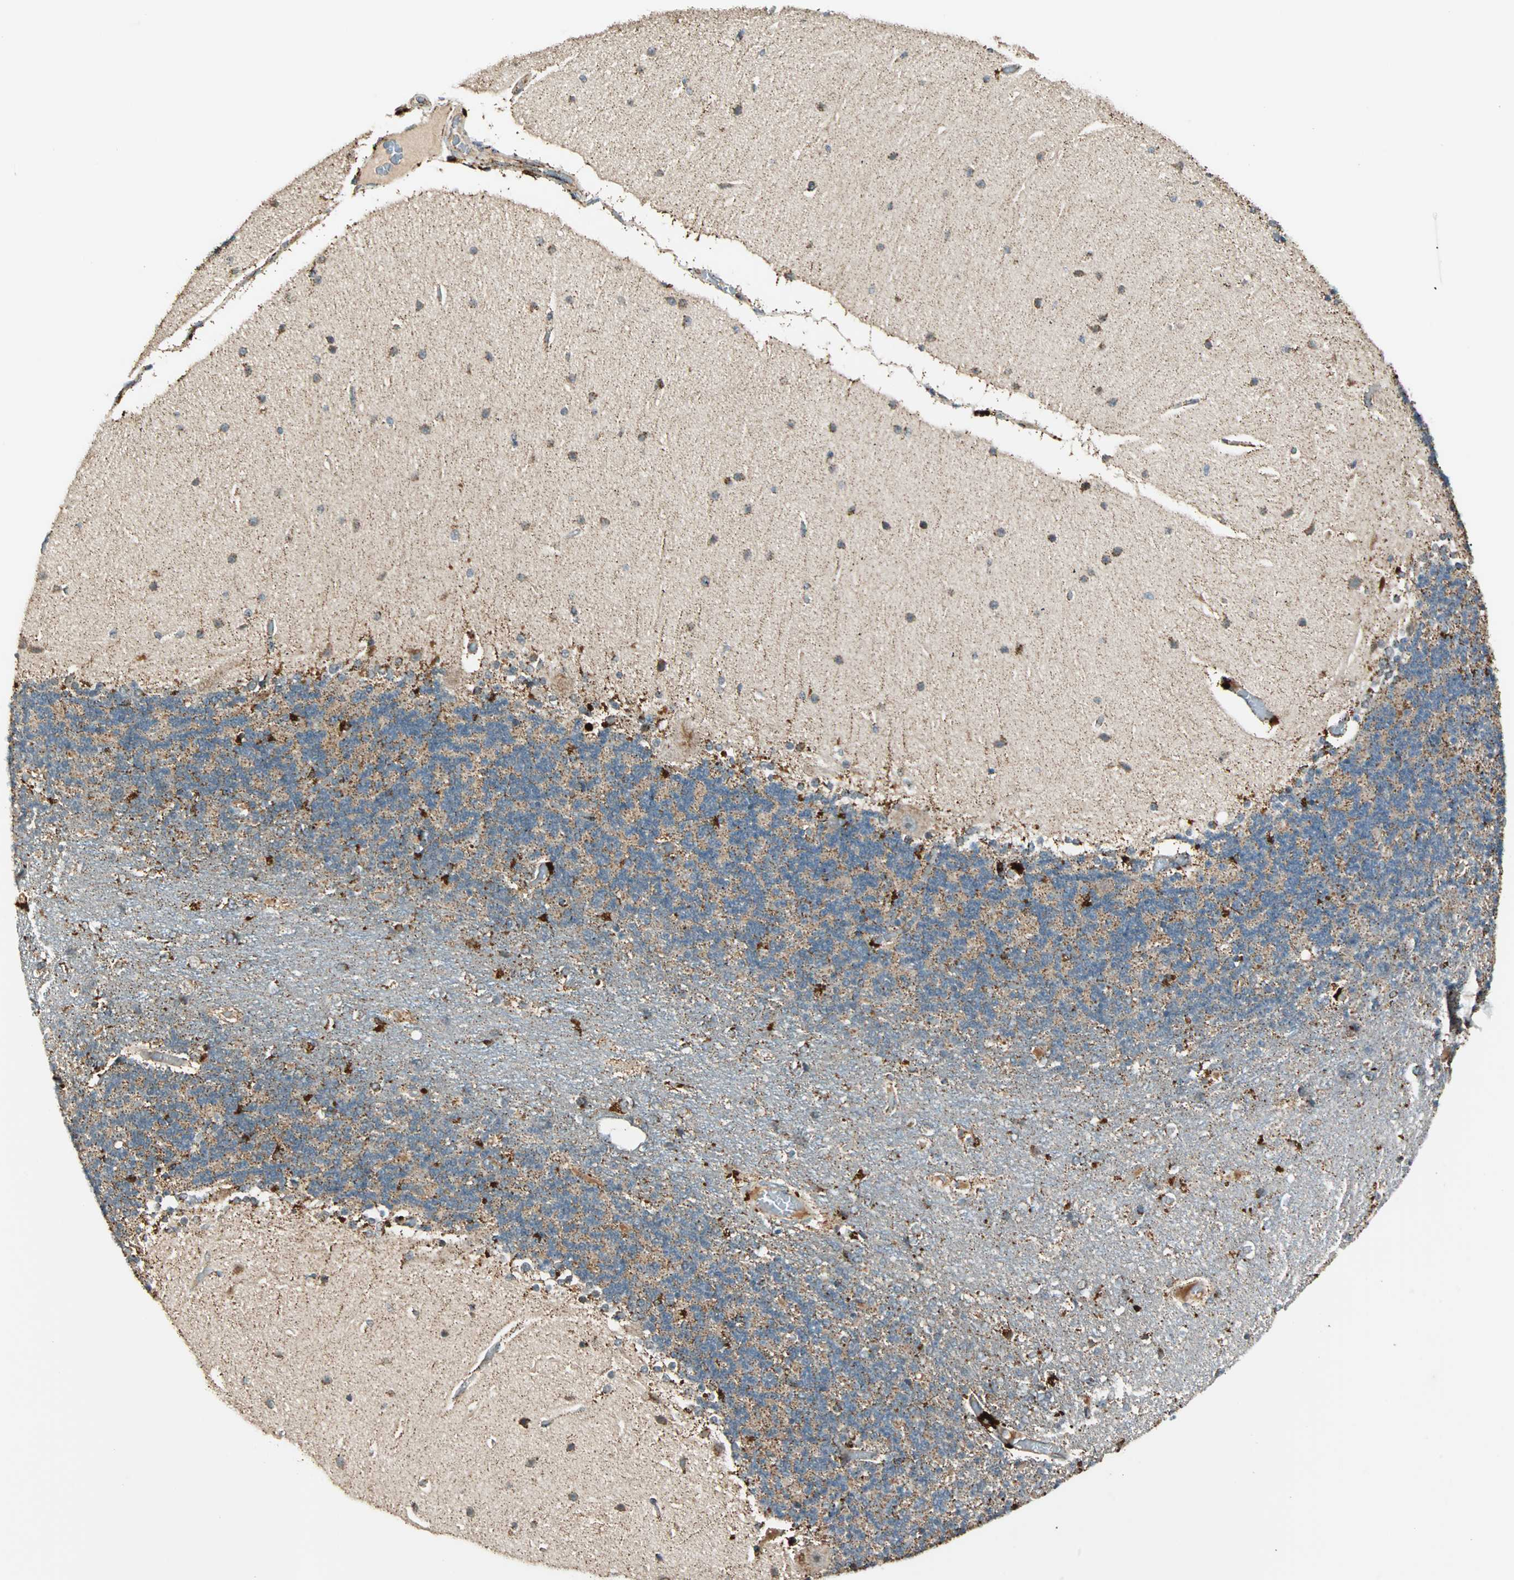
{"staining": {"intensity": "moderate", "quantity": "25%-75%", "location": "cytoplasmic/membranous"}, "tissue": "cerebellum", "cell_type": "Cells in granular layer", "image_type": "normal", "snomed": [{"axis": "morphology", "description": "Normal tissue, NOS"}, {"axis": "topography", "description": "Cerebellum"}], "caption": "IHC (DAB) staining of benign human cerebellum demonstrates moderate cytoplasmic/membranous protein positivity in approximately 25%-75% of cells in granular layer.", "gene": "SPRY4", "patient": {"sex": "female", "age": 54}}